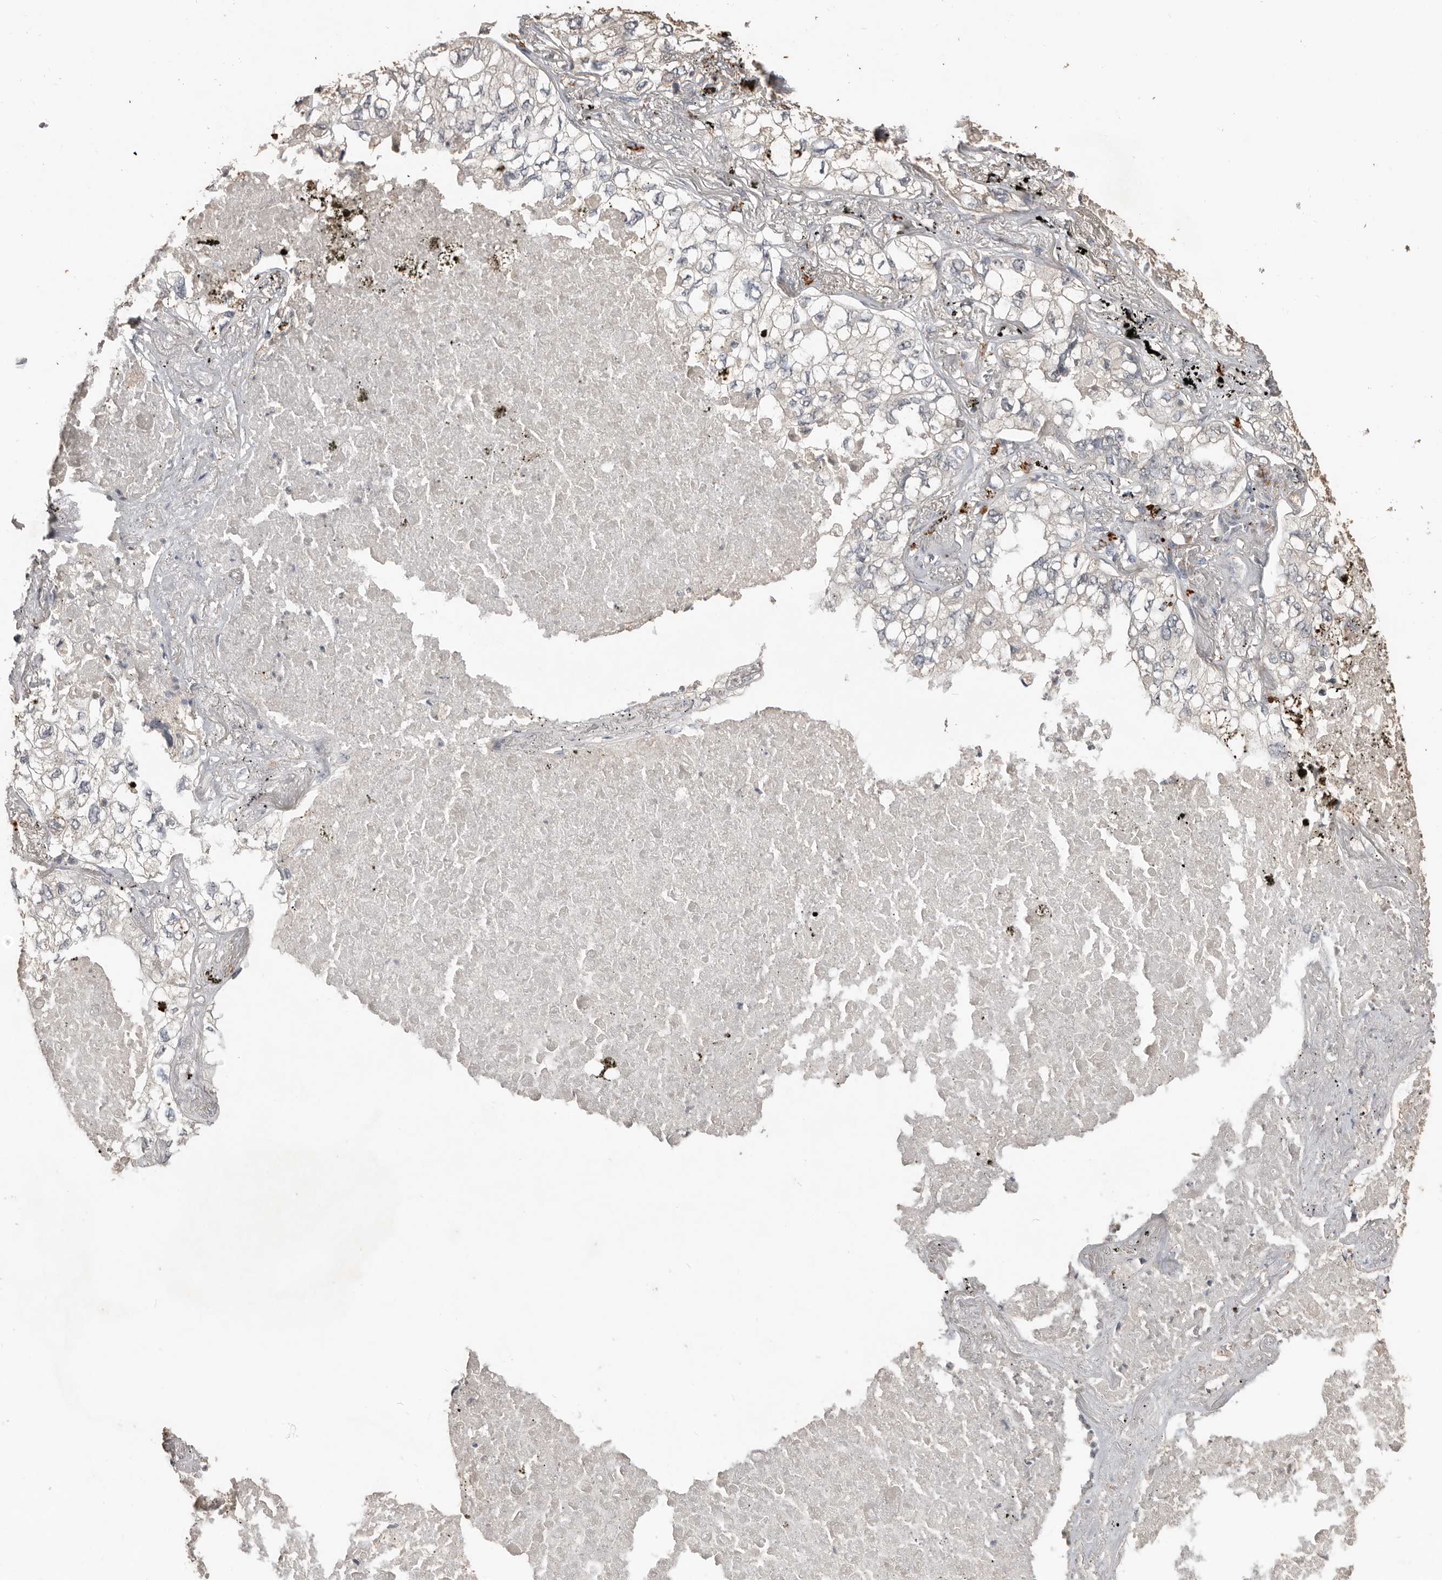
{"staining": {"intensity": "negative", "quantity": "none", "location": "none"}, "tissue": "lung cancer", "cell_type": "Tumor cells", "image_type": "cancer", "snomed": [{"axis": "morphology", "description": "Adenocarcinoma, NOS"}, {"axis": "topography", "description": "Lung"}], "caption": "Tumor cells are negative for protein expression in human lung cancer (adenocarcinoma). The staining was performed using DAB to visualize the protein expression in brown, while the nuclei were stained in blue with hematoxylin (Magnification: 20x).", "gene": "BAMBI", "patient": {"sex": "male", "age": 65}}